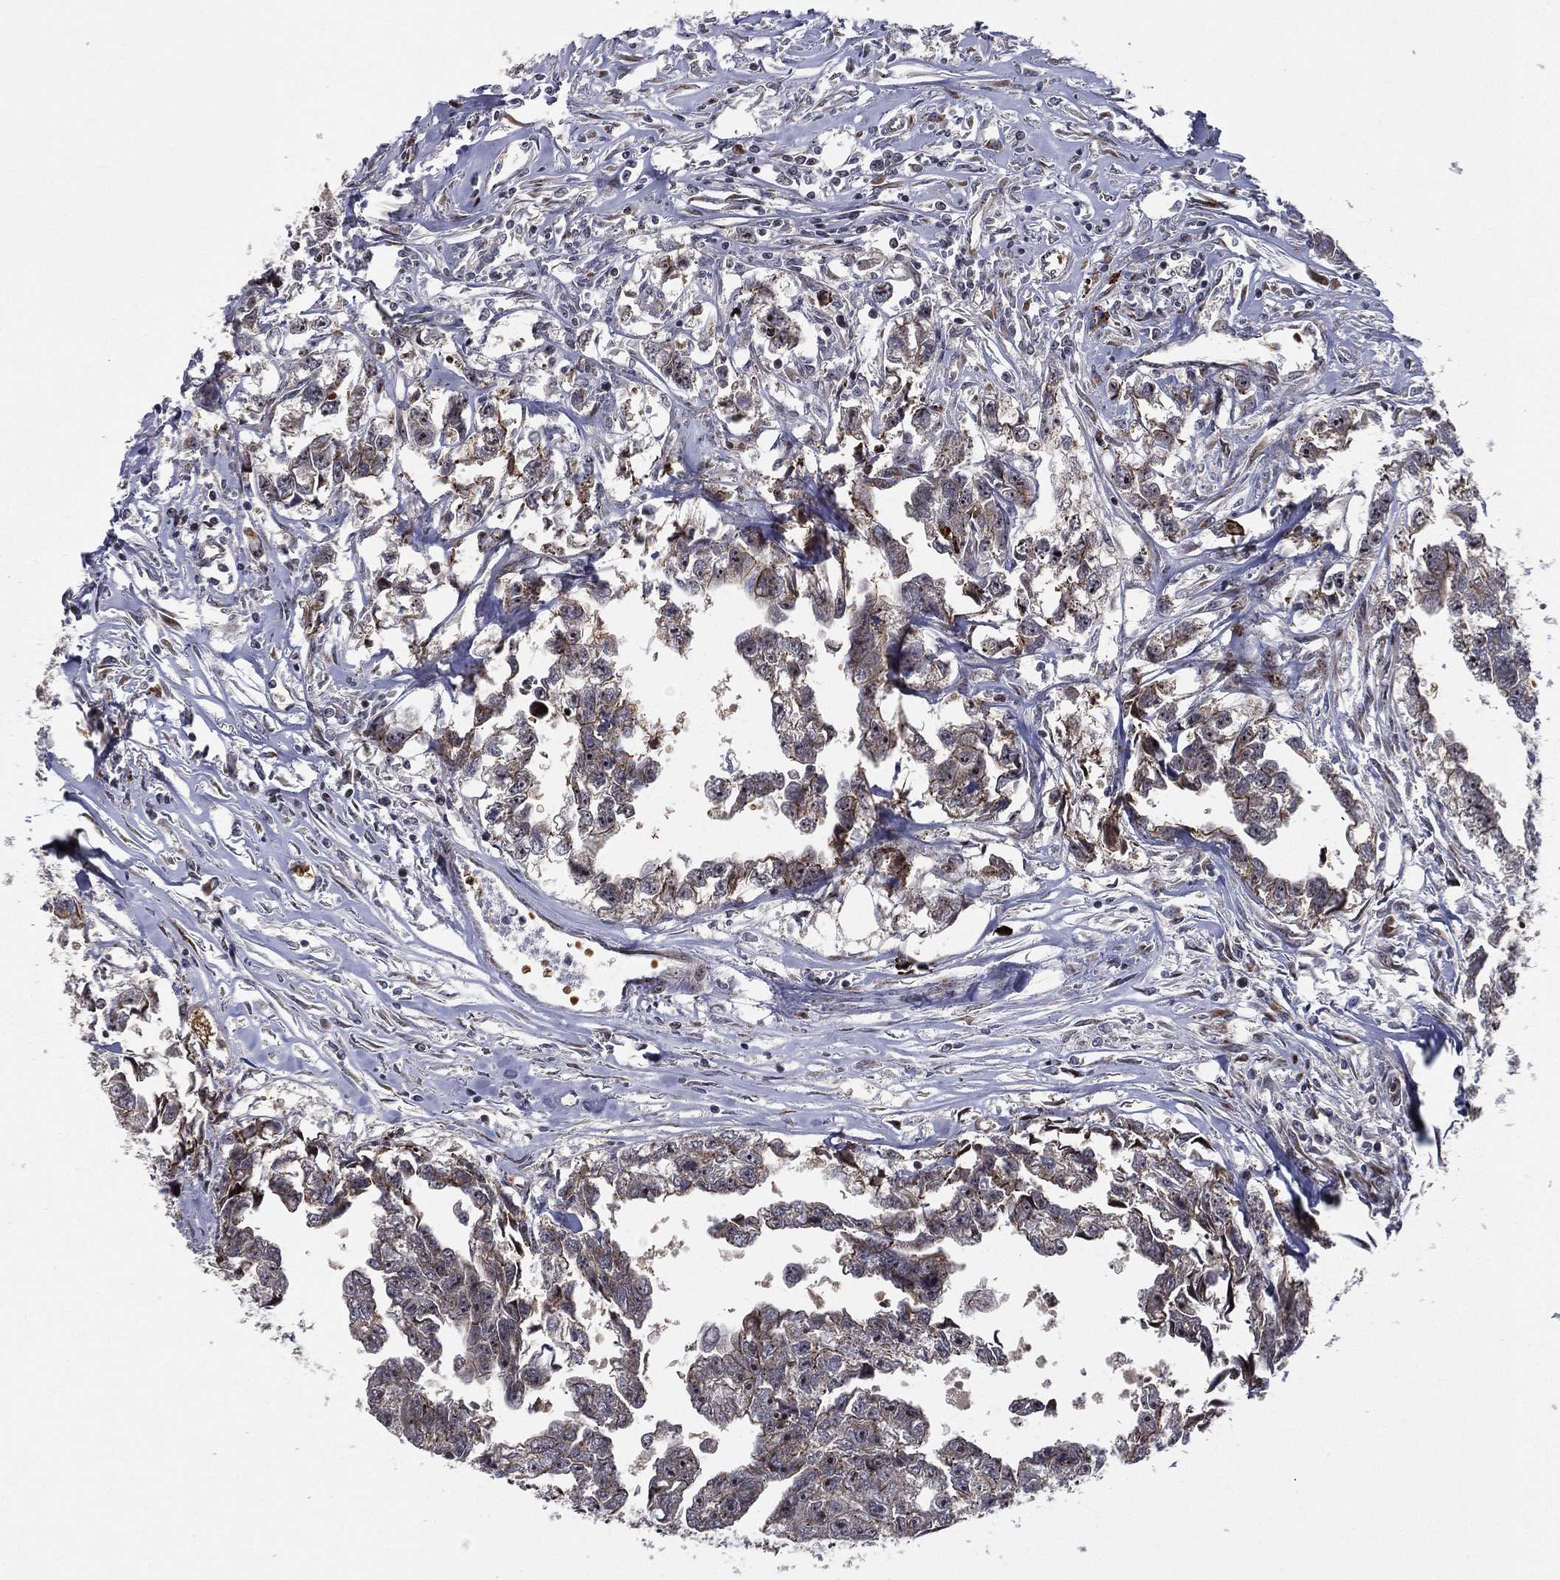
{"staining": {"intensity": "negative", "quantity": "none", "location": "none"}, "tissue": "testis cancer", "cell_type": "Tumor cells", "image_type": "cancer", "snomed": [{"axis": "morphology", "description": "Carcinoma, Embryonal, NOS"}, {"axis": "morphology", "description": "Teratoma, malignant, NOS"}, {"axis": "topography", "description": "Testis"}], "caption": "This micrograph is of testis cancer (embryonal carcinoma) stained with immunohistochemistry to label a protein in brown with the nuclei are counter-stained blue. There is no expression in tumor cells.", "gene": "VHL", "patient": {"sex": "male", "age": 44}}